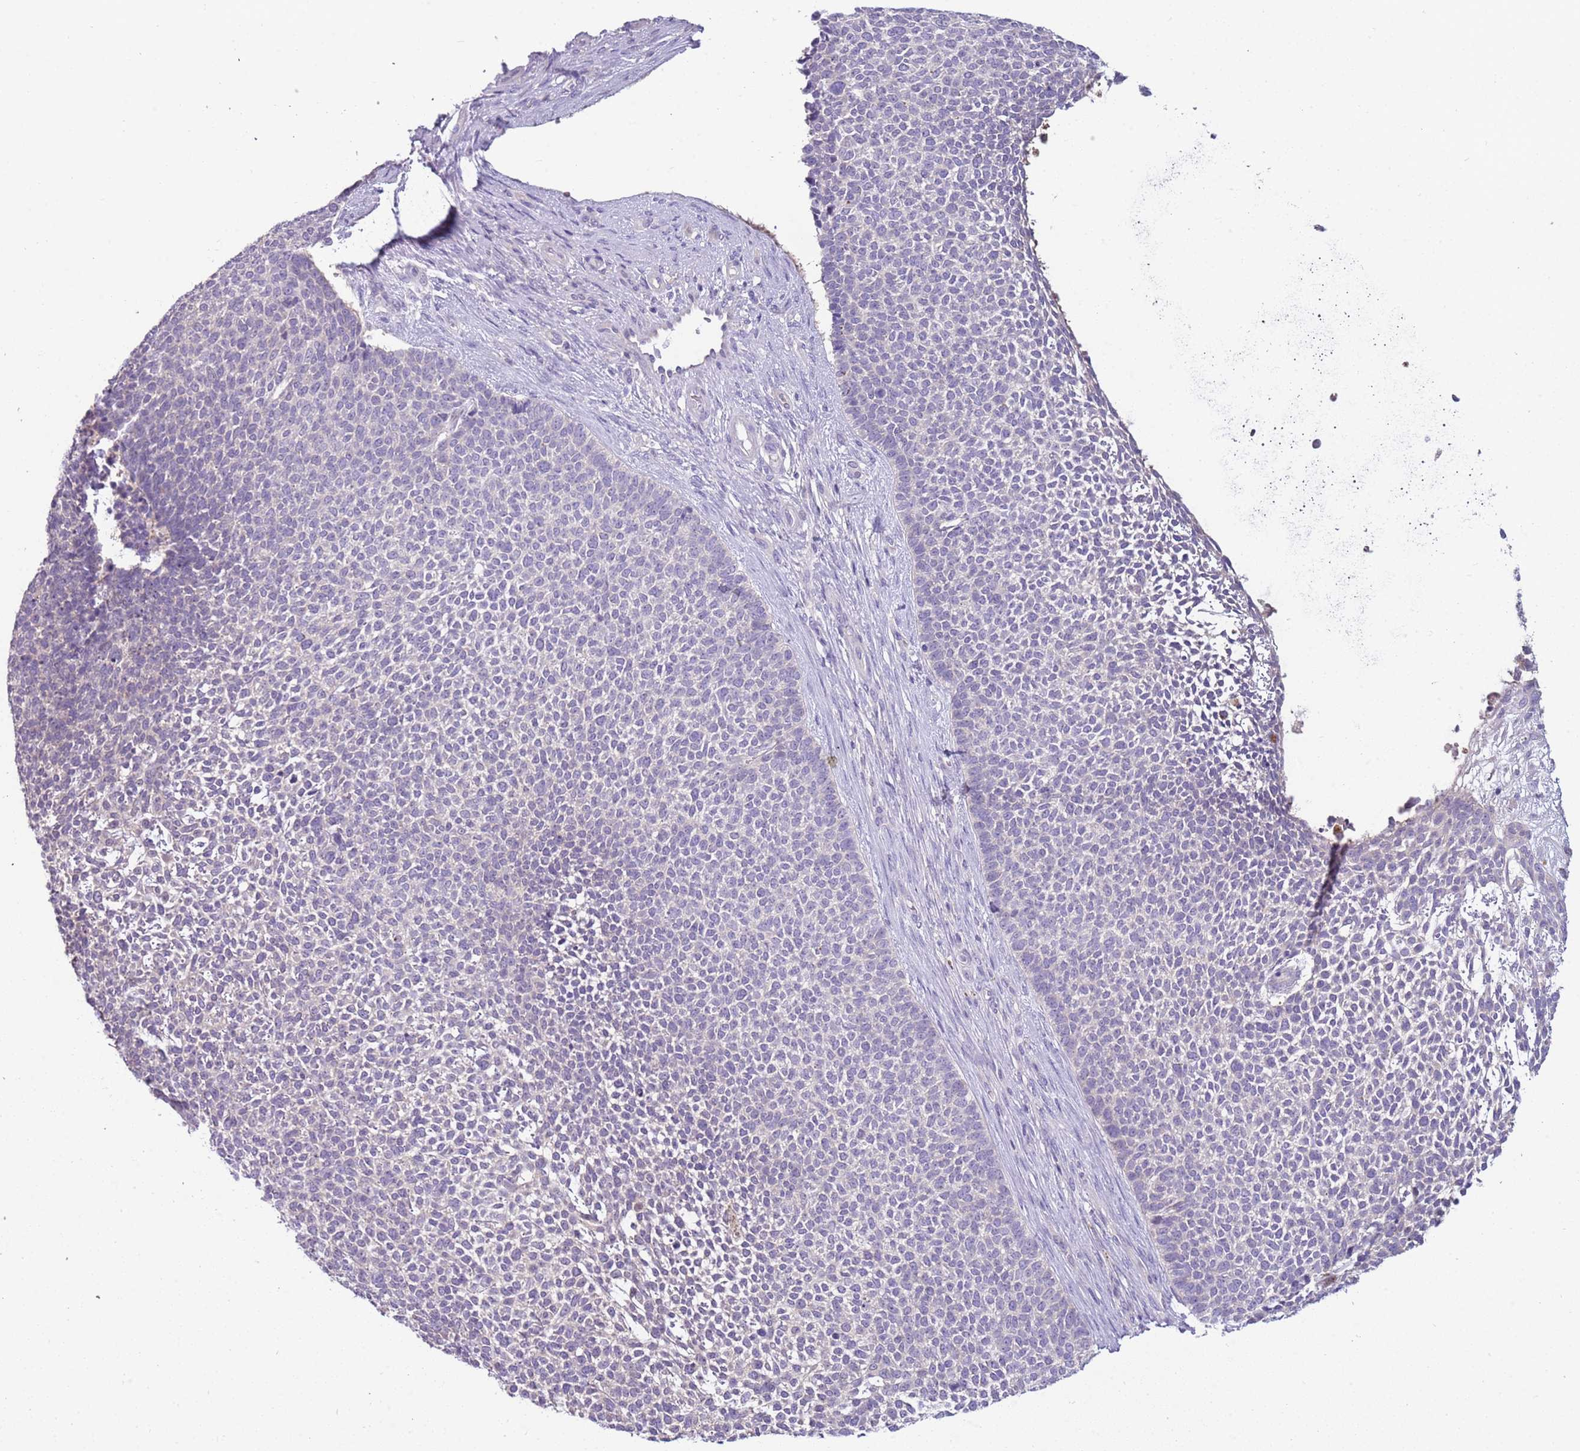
{"staining": {"intensity": "negative", "quantity": "none", "location": "none"}, "tissue": "skin cancer", "cell_type": "Tumor cells", "image_type": "cancer", "snomed": [{"axis": "morphology", "description": "Basal cell carcinoma"}, {"axis": "topography", "description": "Skin"}], "caption": "Tumor cells are negative for brown protein staining in skin basal cell carcinoma.", "gene": "ARHGAP5", "patient": {"sex": "female", "age": 84}}